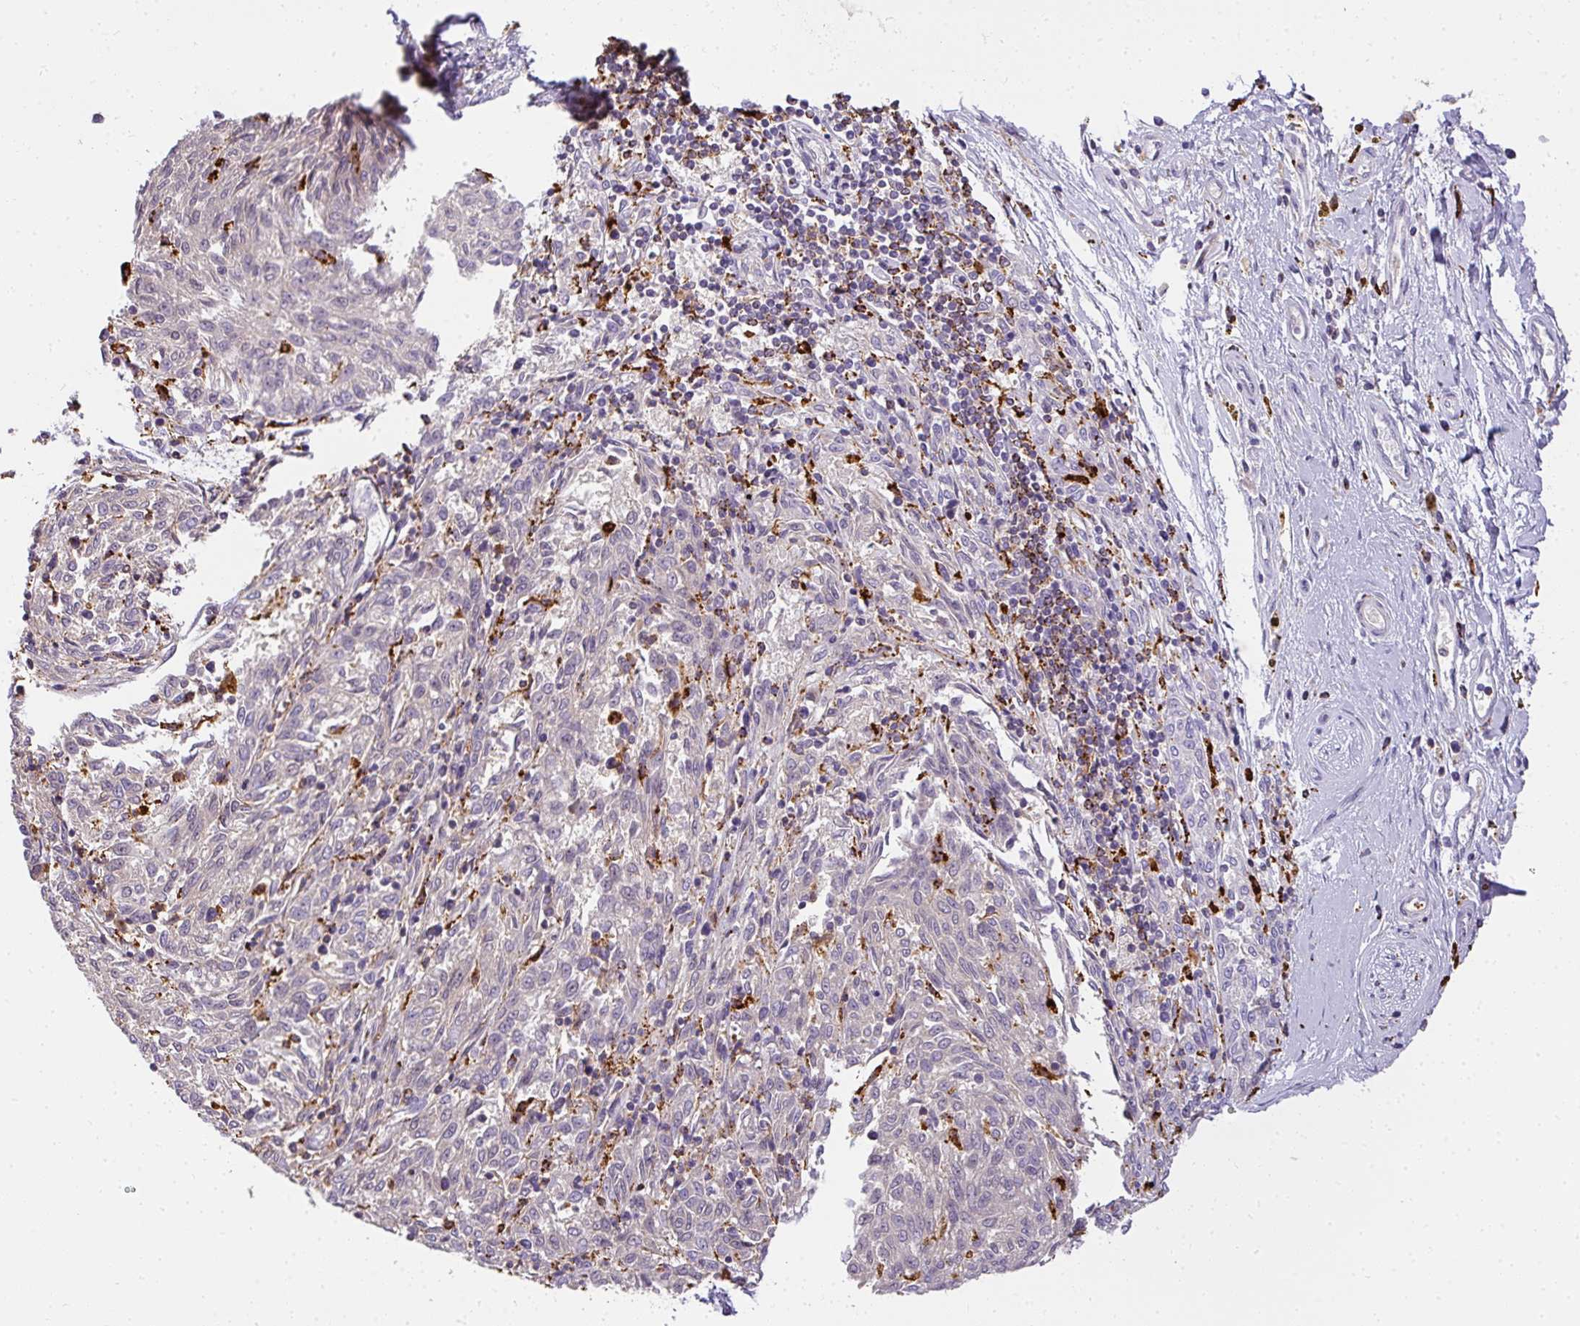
{"staining": {"intensity": "negative", "quantity": "none", "location": "none"}, "tissue": "melanoma", "cell_type": "Tumor cells", "image_type": "cancer", "snomed": [{"axis": "morphology", "description": "Malignant melanoma, NOS"}, {"axis": "topography", "description": "Skin"}], "caption": "Malignant melanoma was stained to show a protein in brown. There is no significant positivity in tumor cells.", "gene": "MMACHC", "patient": {"sex": "female", "age": 72}}